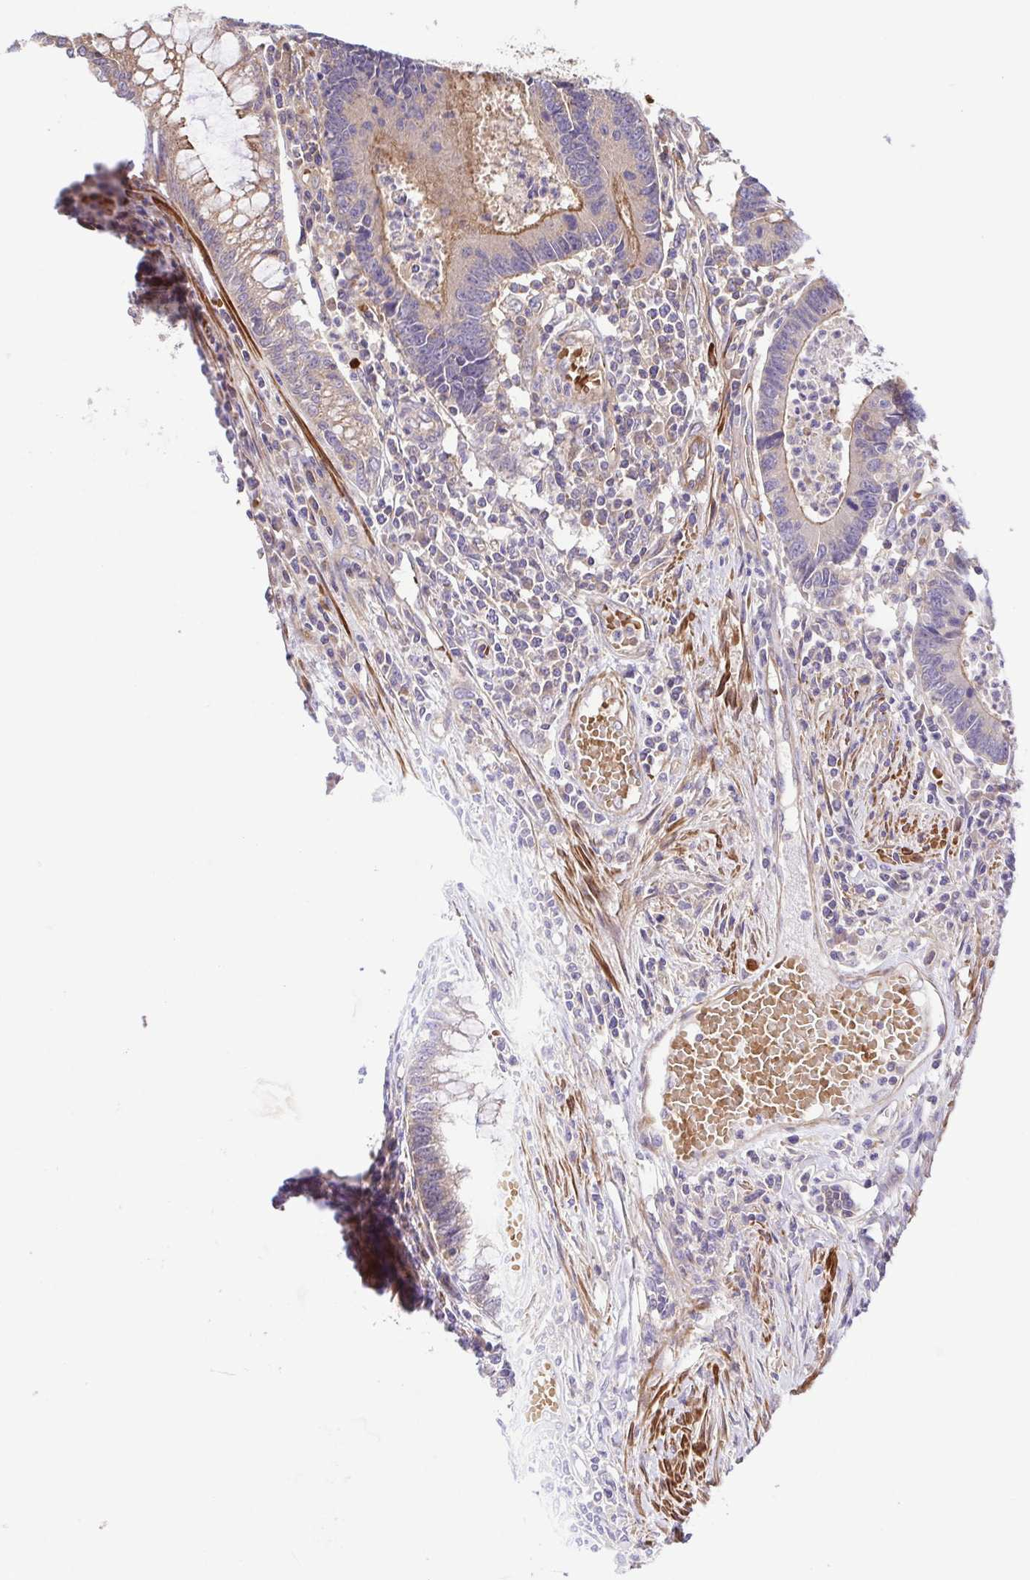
{"staining": {"intensity": "moderate", "quantity": "<25%", "location": "cytoplasmic/membranous"}, "tissue": "colorectal cancer", "cell_type": "Tumor cells", "image_type": "cancer", "snomed": [{"axis": "morphology", "description": "Adenocarcinoma, NOS"}, {"axis": "topography", "description": "Colon"}], "caption": "About <25% of tumor cells in human colorectal cancer show moderate cytoplasmic/membranous protein positivity as visualized by brown immunohistochemical staining.", "gene": "IDE", "patient": {"sex": "female", "age": 67}}